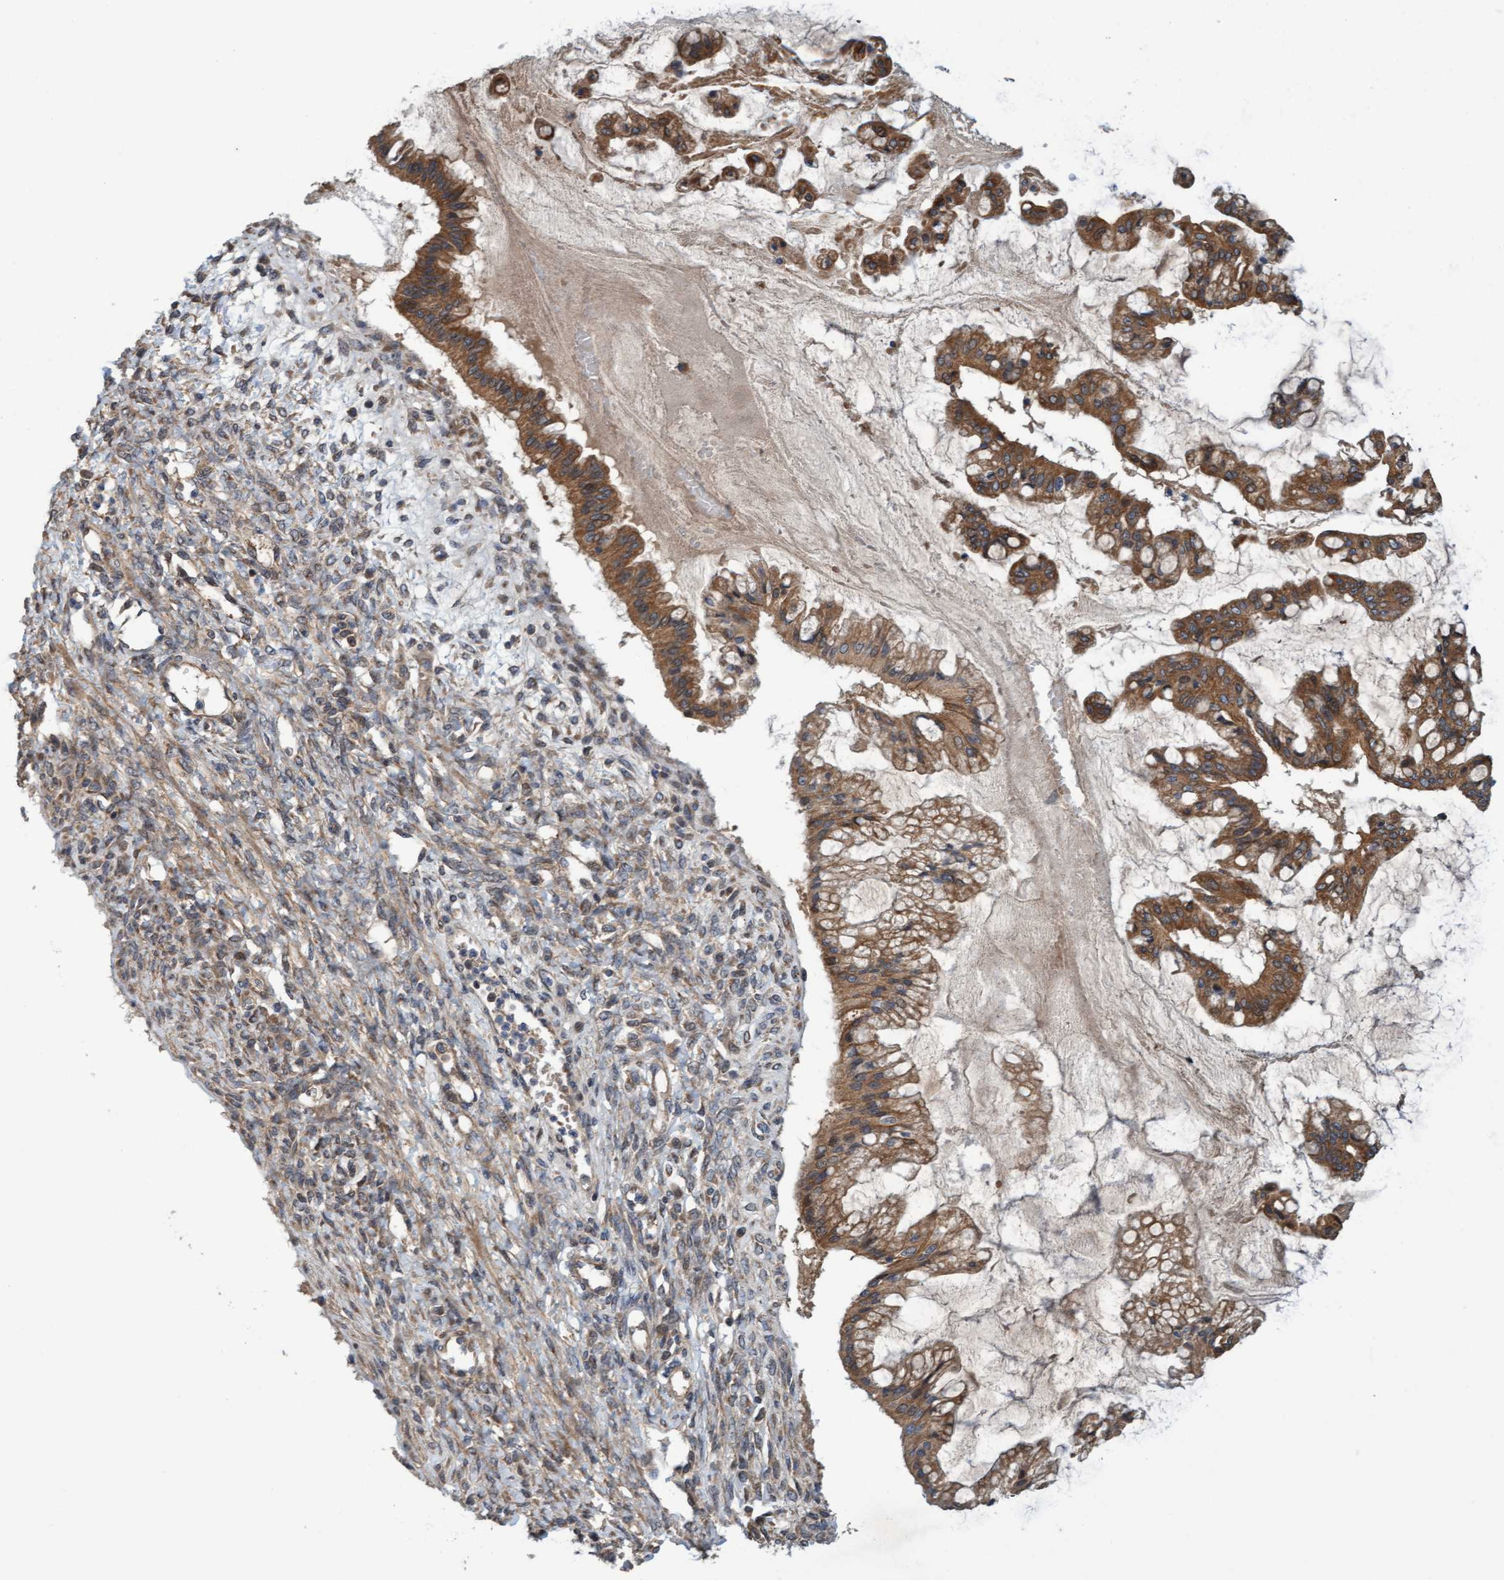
{"staining": {"intensity": "moderate", "quantity": ">75%", "location": "cytoplasmic/membranous"}, "tissue": "ovarian cancer", "cell_type": "Tumor cells", "image_type": "cancer", "snomed": [{"axis": "morphology", "description": "Cystadenocarcinoma, mucinous, NOS"}, {"axis": "topography", "description": "Ovary"}], "caption": "Ovarian cancer tissue displays moderate cytoplasmic/membranous expression in about >75% of tumor cells Using DAB (3,3'-diaminobenzidine) (brown) and hematoxylin (blue) stains, captured at high magnification using brightfield microscopy.", "gene": "MLXIP", "patient": {"sex": "female", "age": 73}}